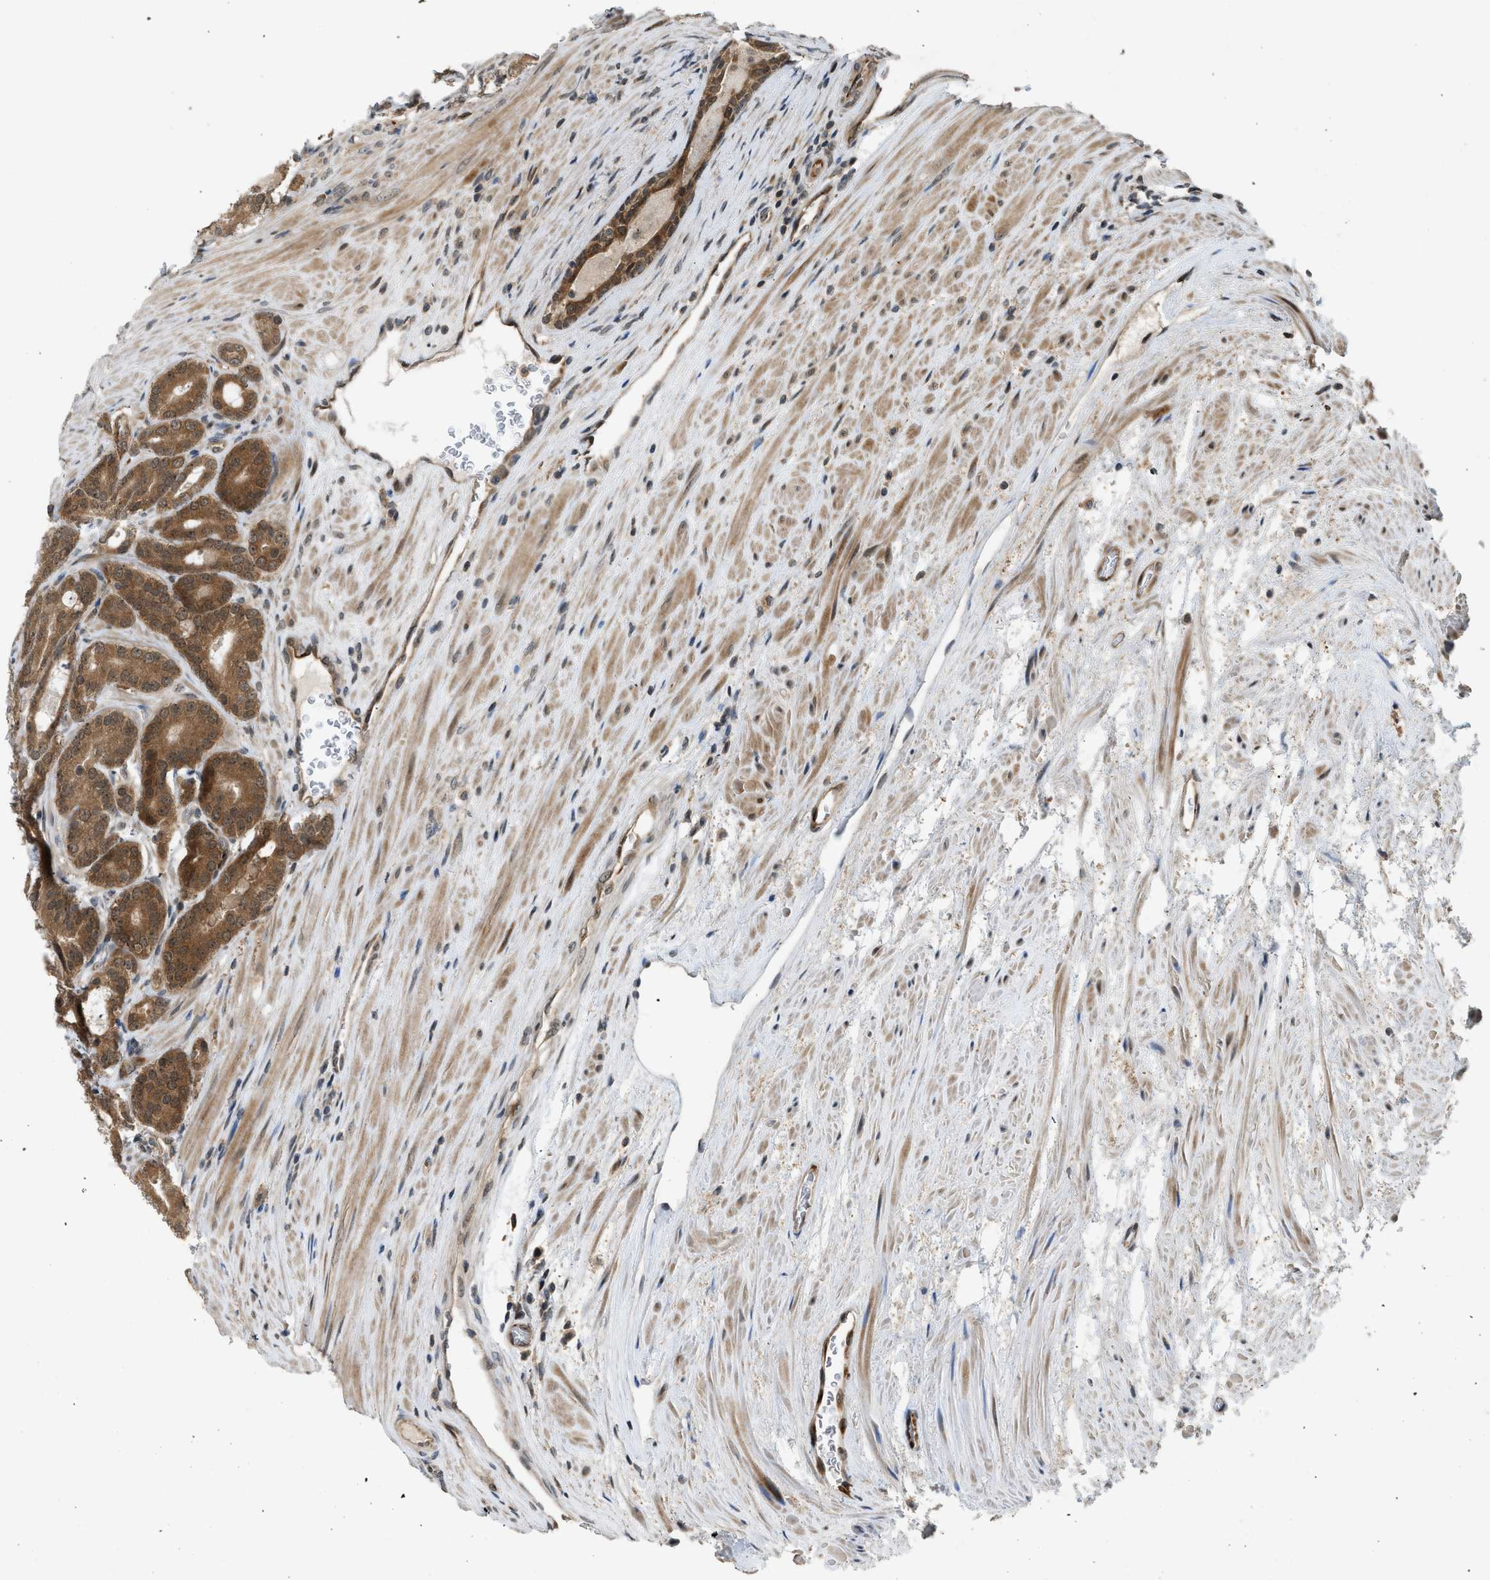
{"staining": {"intensity": "moderate", "quantity": ">75%", "location": "cytoplasmic/membranous"}, "tissue": "prostate cancer", "cell_type": "Tumor cells", "image_type": "cancer", "snomed": [{"axis": "morphology", "description": "Adenocarcinoma, High grade"}, {"axis": "topography", "description": "Prostate"}], "caption": "Immunohistochemical staining of prostate cancer reveals medium levels of moderate cytoplasmic/membranous protein expression in about >75% of tumor cells.", "gene": "TXNL1", "patient": {"sex": "male", "age": 60}}